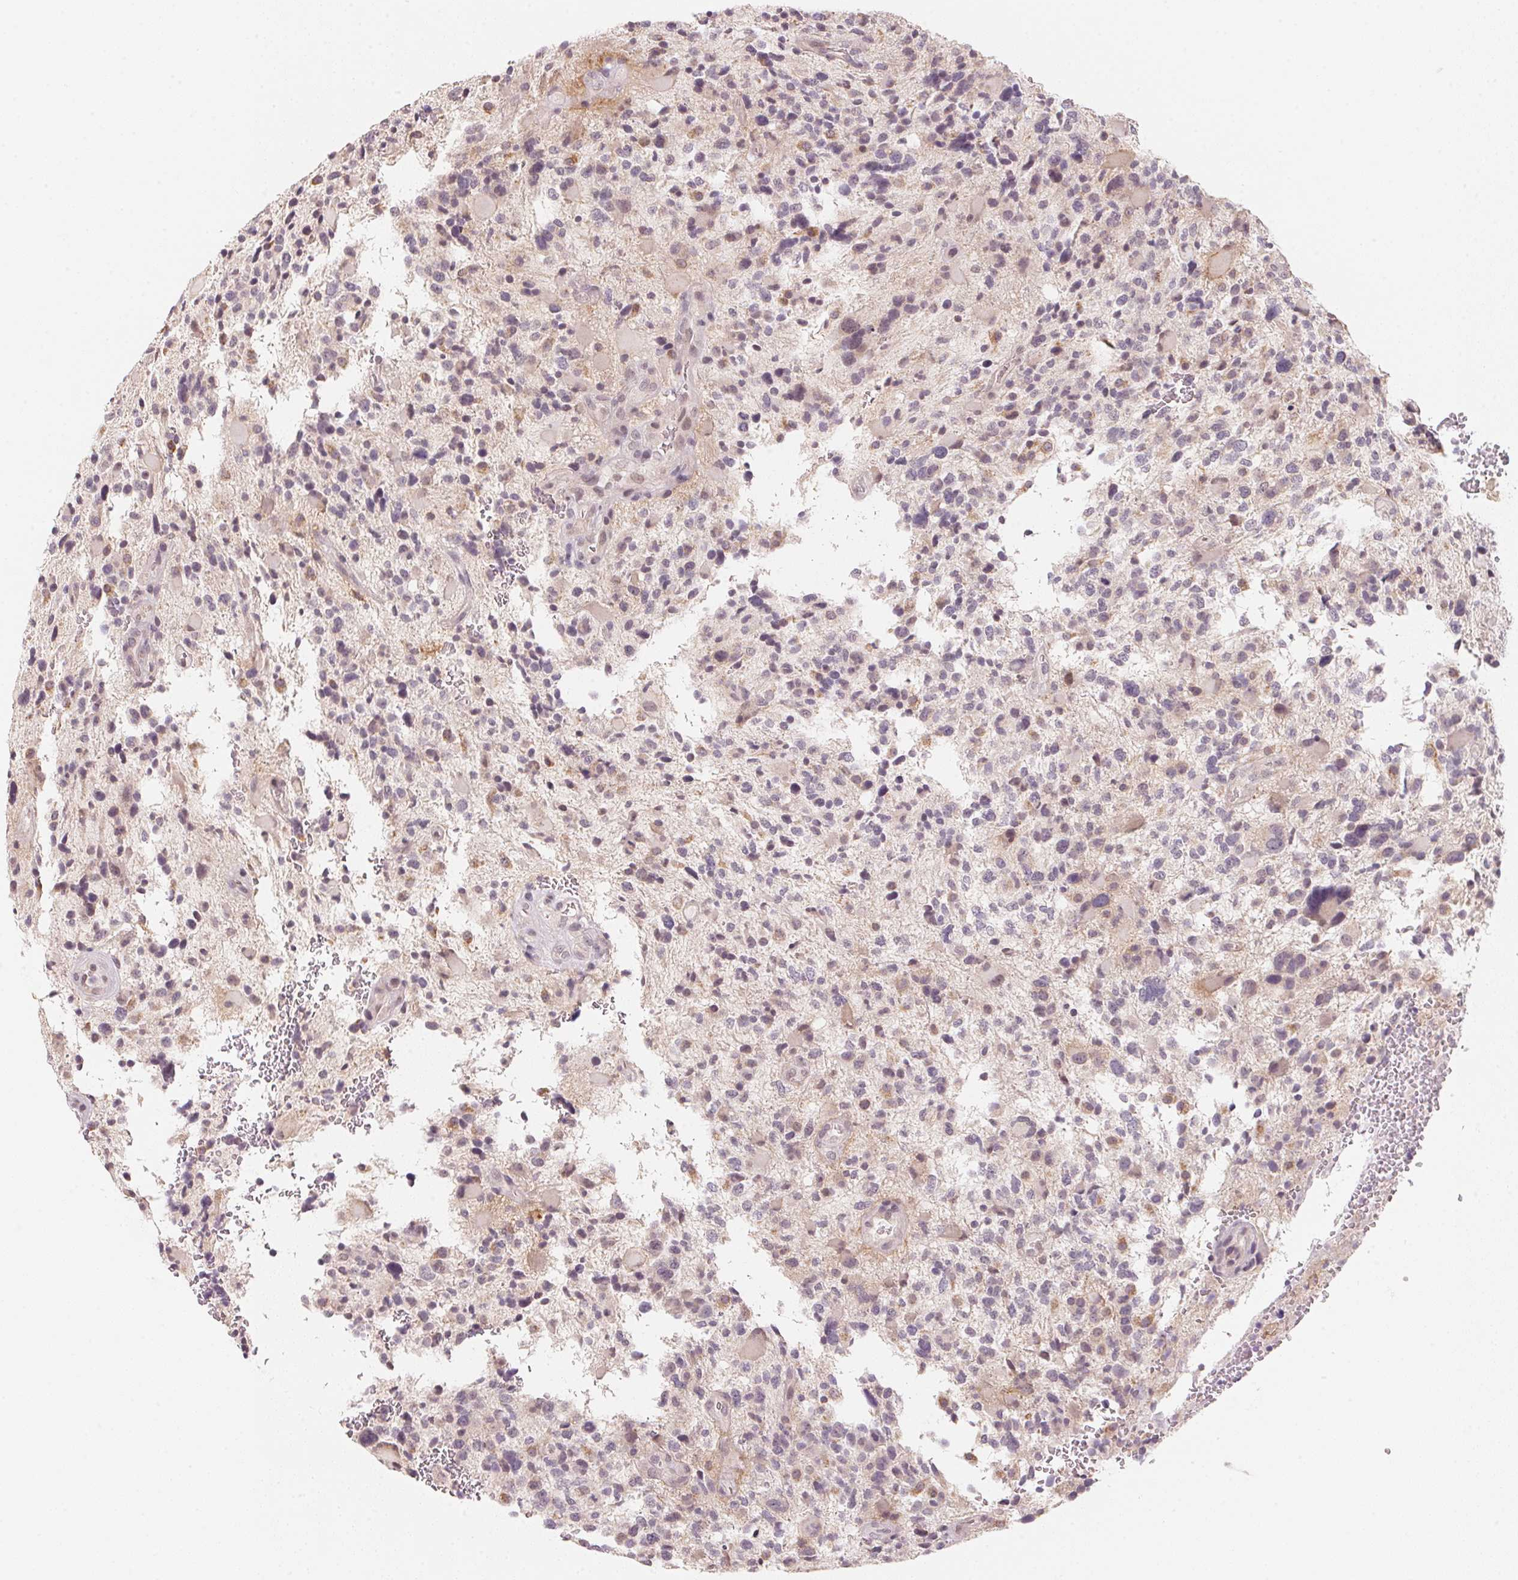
{"staining": {"intensity": "weak", "quantity": "<25%", "location": "cytoplasmic/membranous"}, "tissue": "glioma", "cell_type": "Tumor cells", "image_type": "cancer", "snomed": [{"axis": "morphology", "description": "Glioma, malignant, High grade"}, {"axis": "topography", "description": "Brain"}], "caption": "Immunohistochemistry (IHC) of glioma displays no positivity in tumor cells.", "gene": "ANKRD31", "patient": {"sex": "female", "age": 71}}